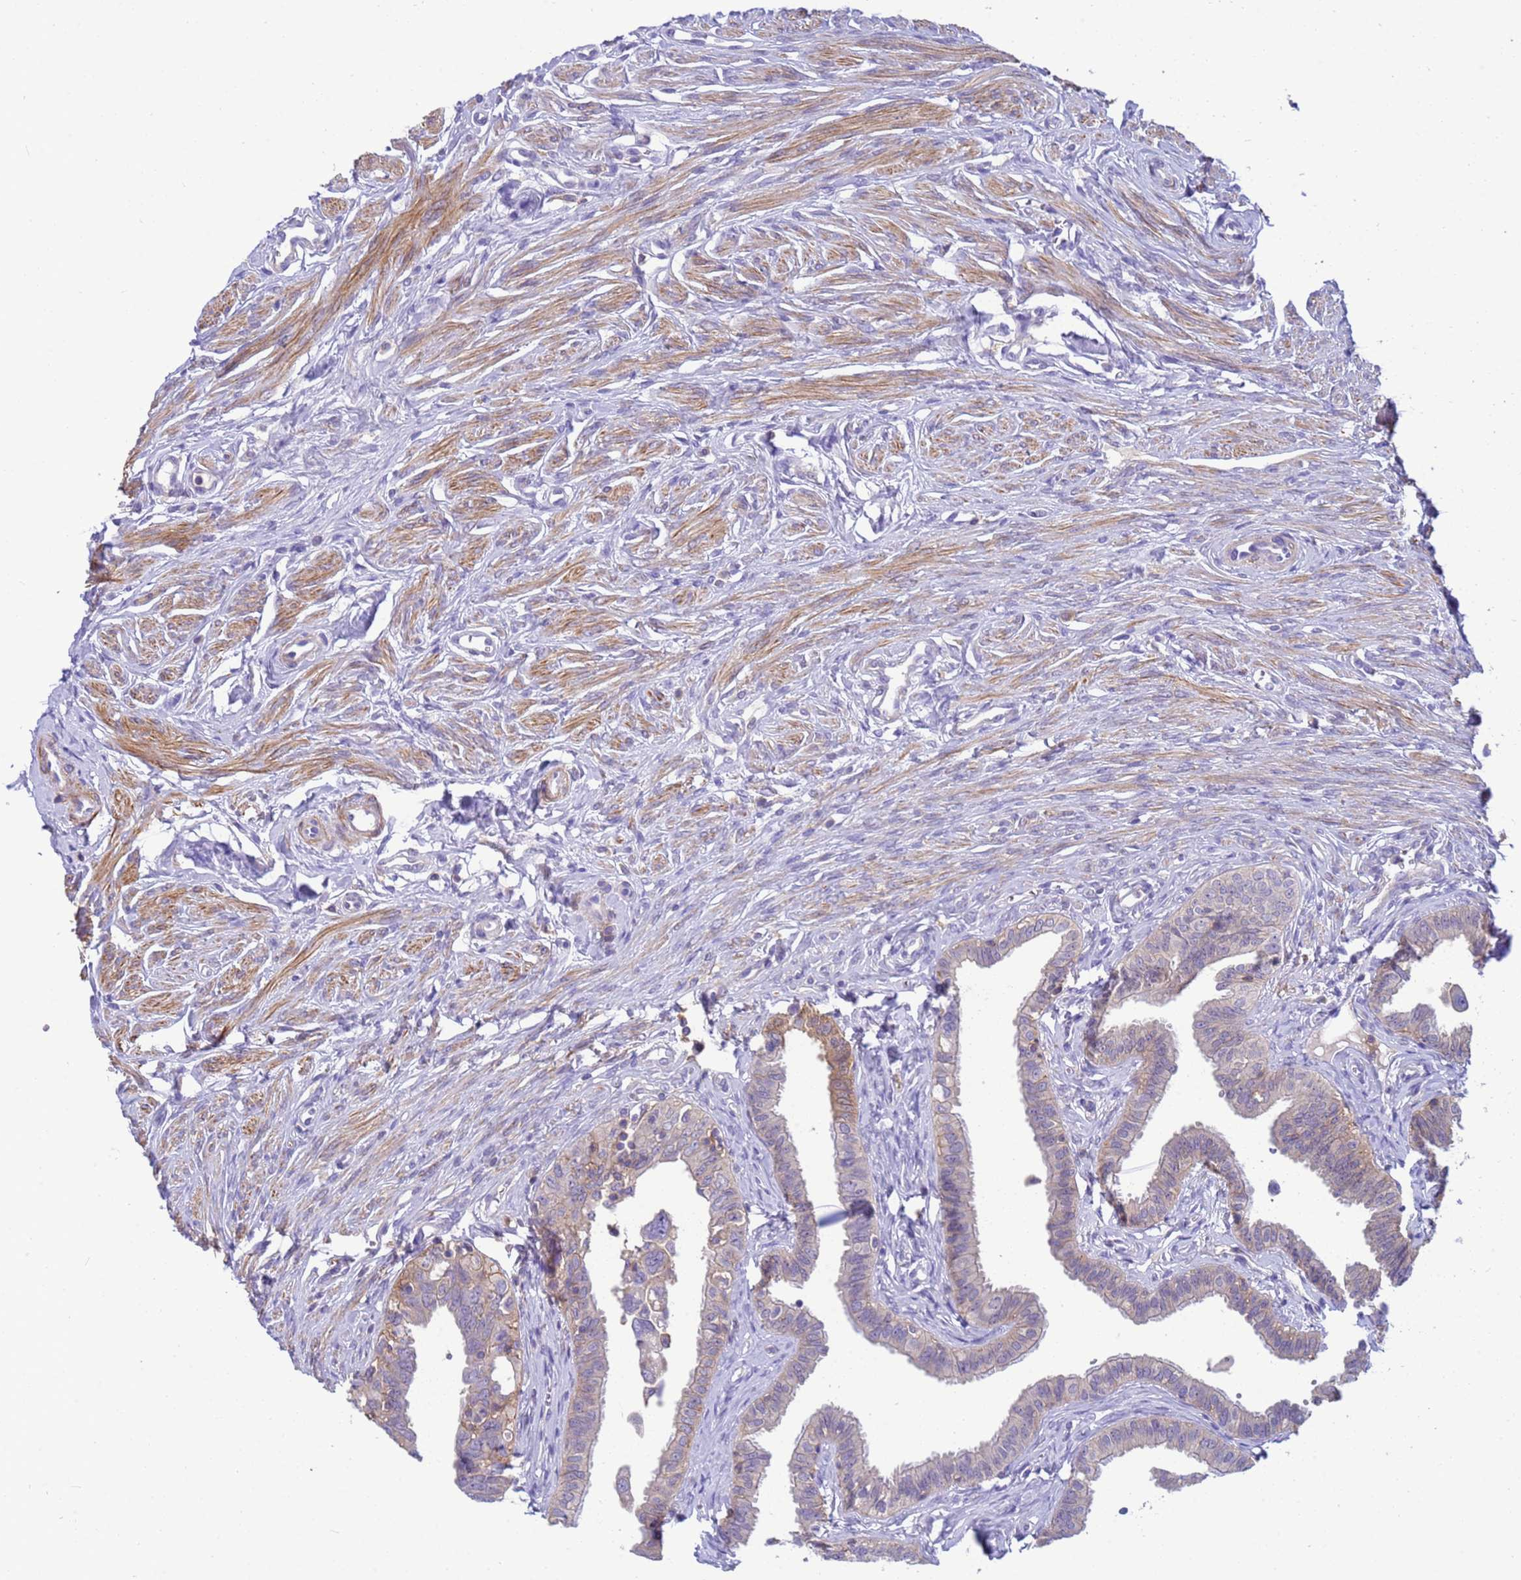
{"staining": {"intensity": "weak", "quantity": "25%-75%", "location": "cytoplasmic/membranous"}, "tissue": "fallopian tube", "cell_type": "Glandular cells", "image_type": "normal", "snomed": [{"axis": "morphology", "description": "Normal tissue, NOS"}, {"axis": "morphology", "description": "Carcinoma, NOS"}, {"axis": "topography", "description": "Fallopian tube"}, {"axis": "topography", "description": "Ovary"}], "caption": "Weak cytoplasmic/membranous staining for a protein is seen in approximately 25%-75% of glandular cells of unremarkable fallopian tube using immunohistochemistry (IHC).", "gene": "KLHL13", "patient": {"sex": "female", "age": 59}}